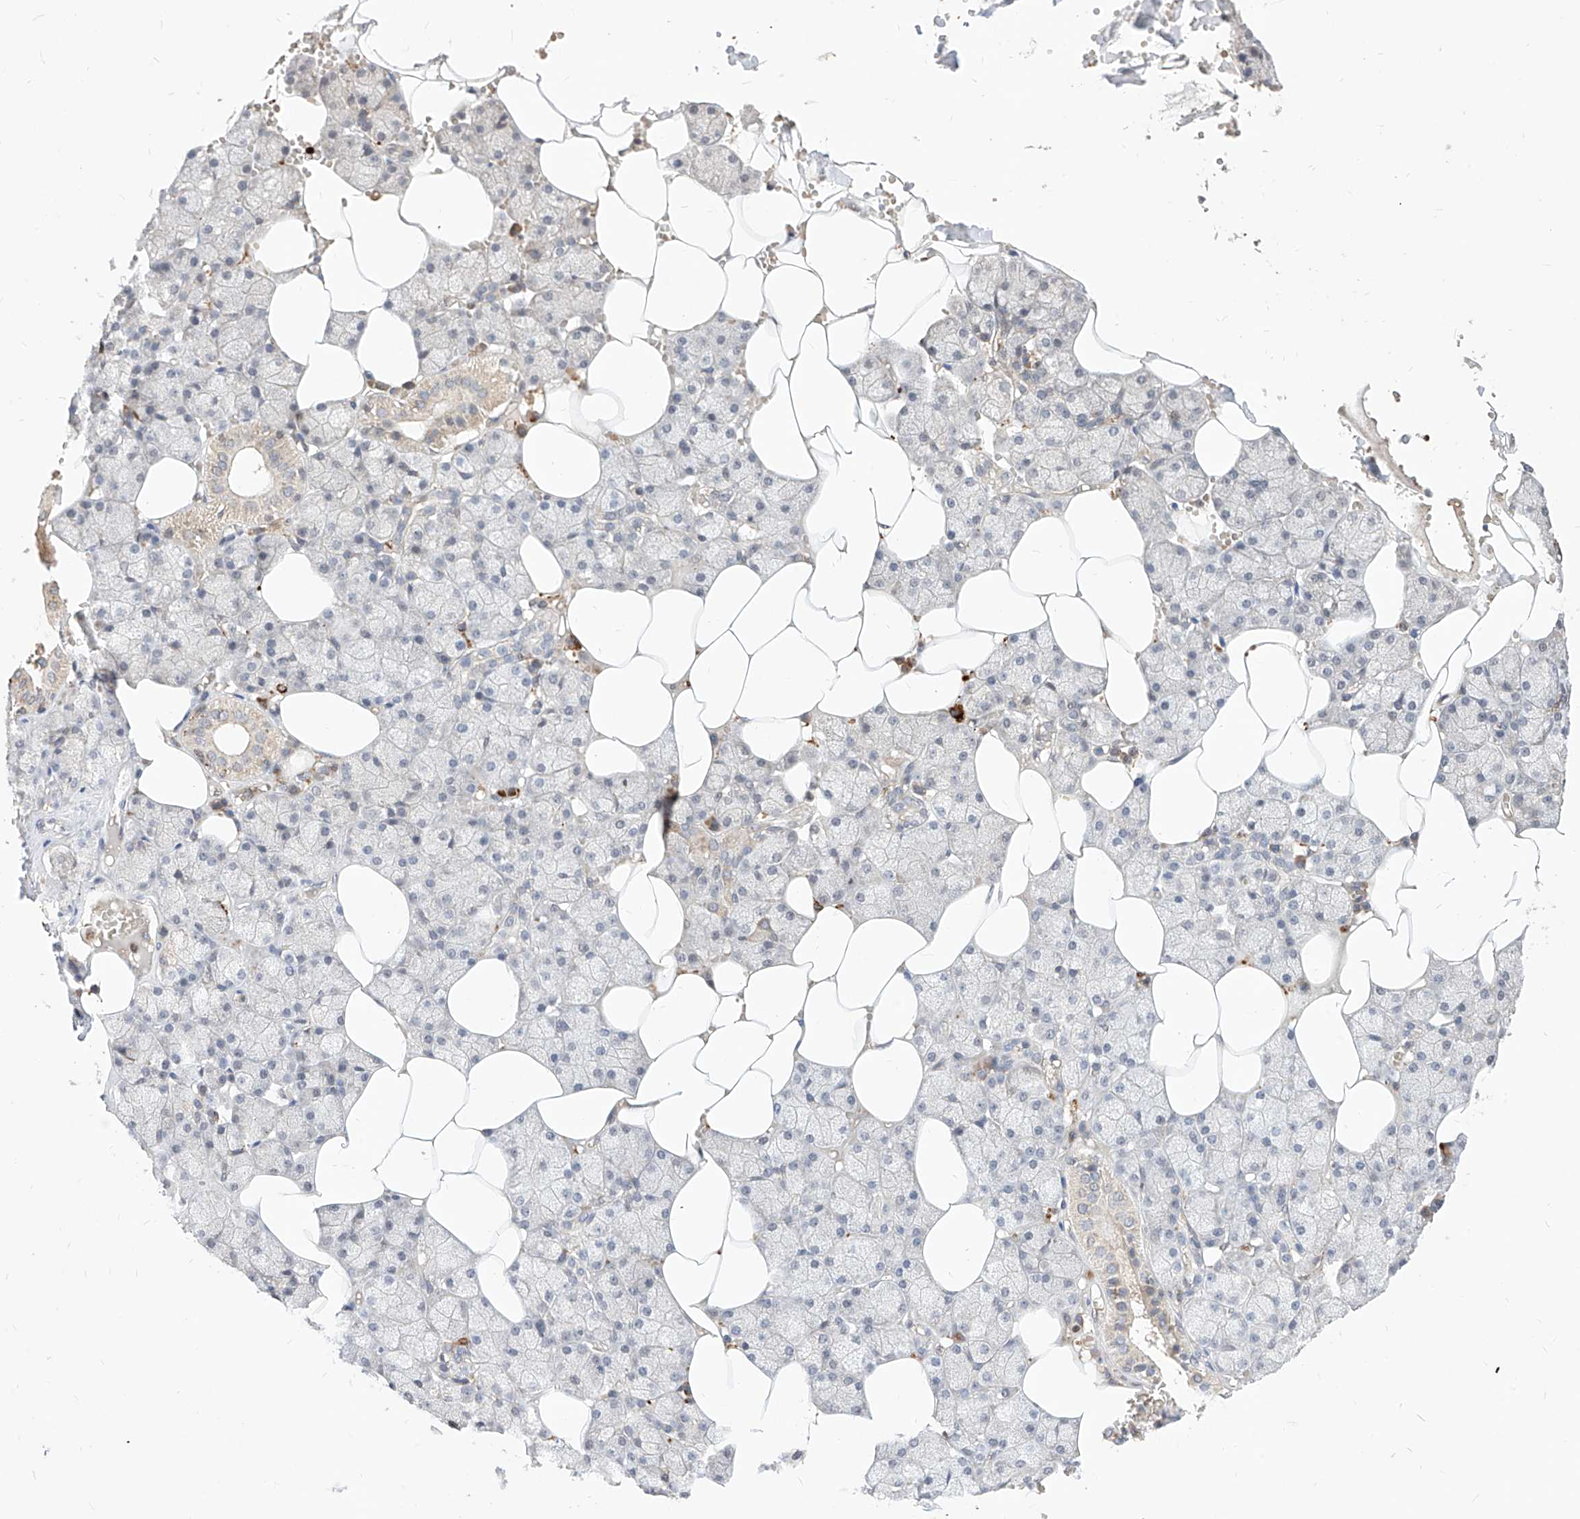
{"staining": {"intensity": "moderate", "quantity": "<25%", "location": "cytoplasmic/membranous"}, "tissue": "salivary gland", "cell_type": "Glandular cells", "image_type": "normal", "snomed": [{"axis": "morphology", "description": "Normal tissue, NOS"}, {"axis": "topography", "description": "Salivary gland"}], "caption": "Moderate cytoplasmic/membranous staining is present in approximately <25% of glandular cells in benign salivary gland. The staining was performed using DAB, with brown indicating positive protein expression. Nuclei are stained blue with hematoxylin.", "gene": "TSNAX", "patient": {"sex": "male", "age": 62}}